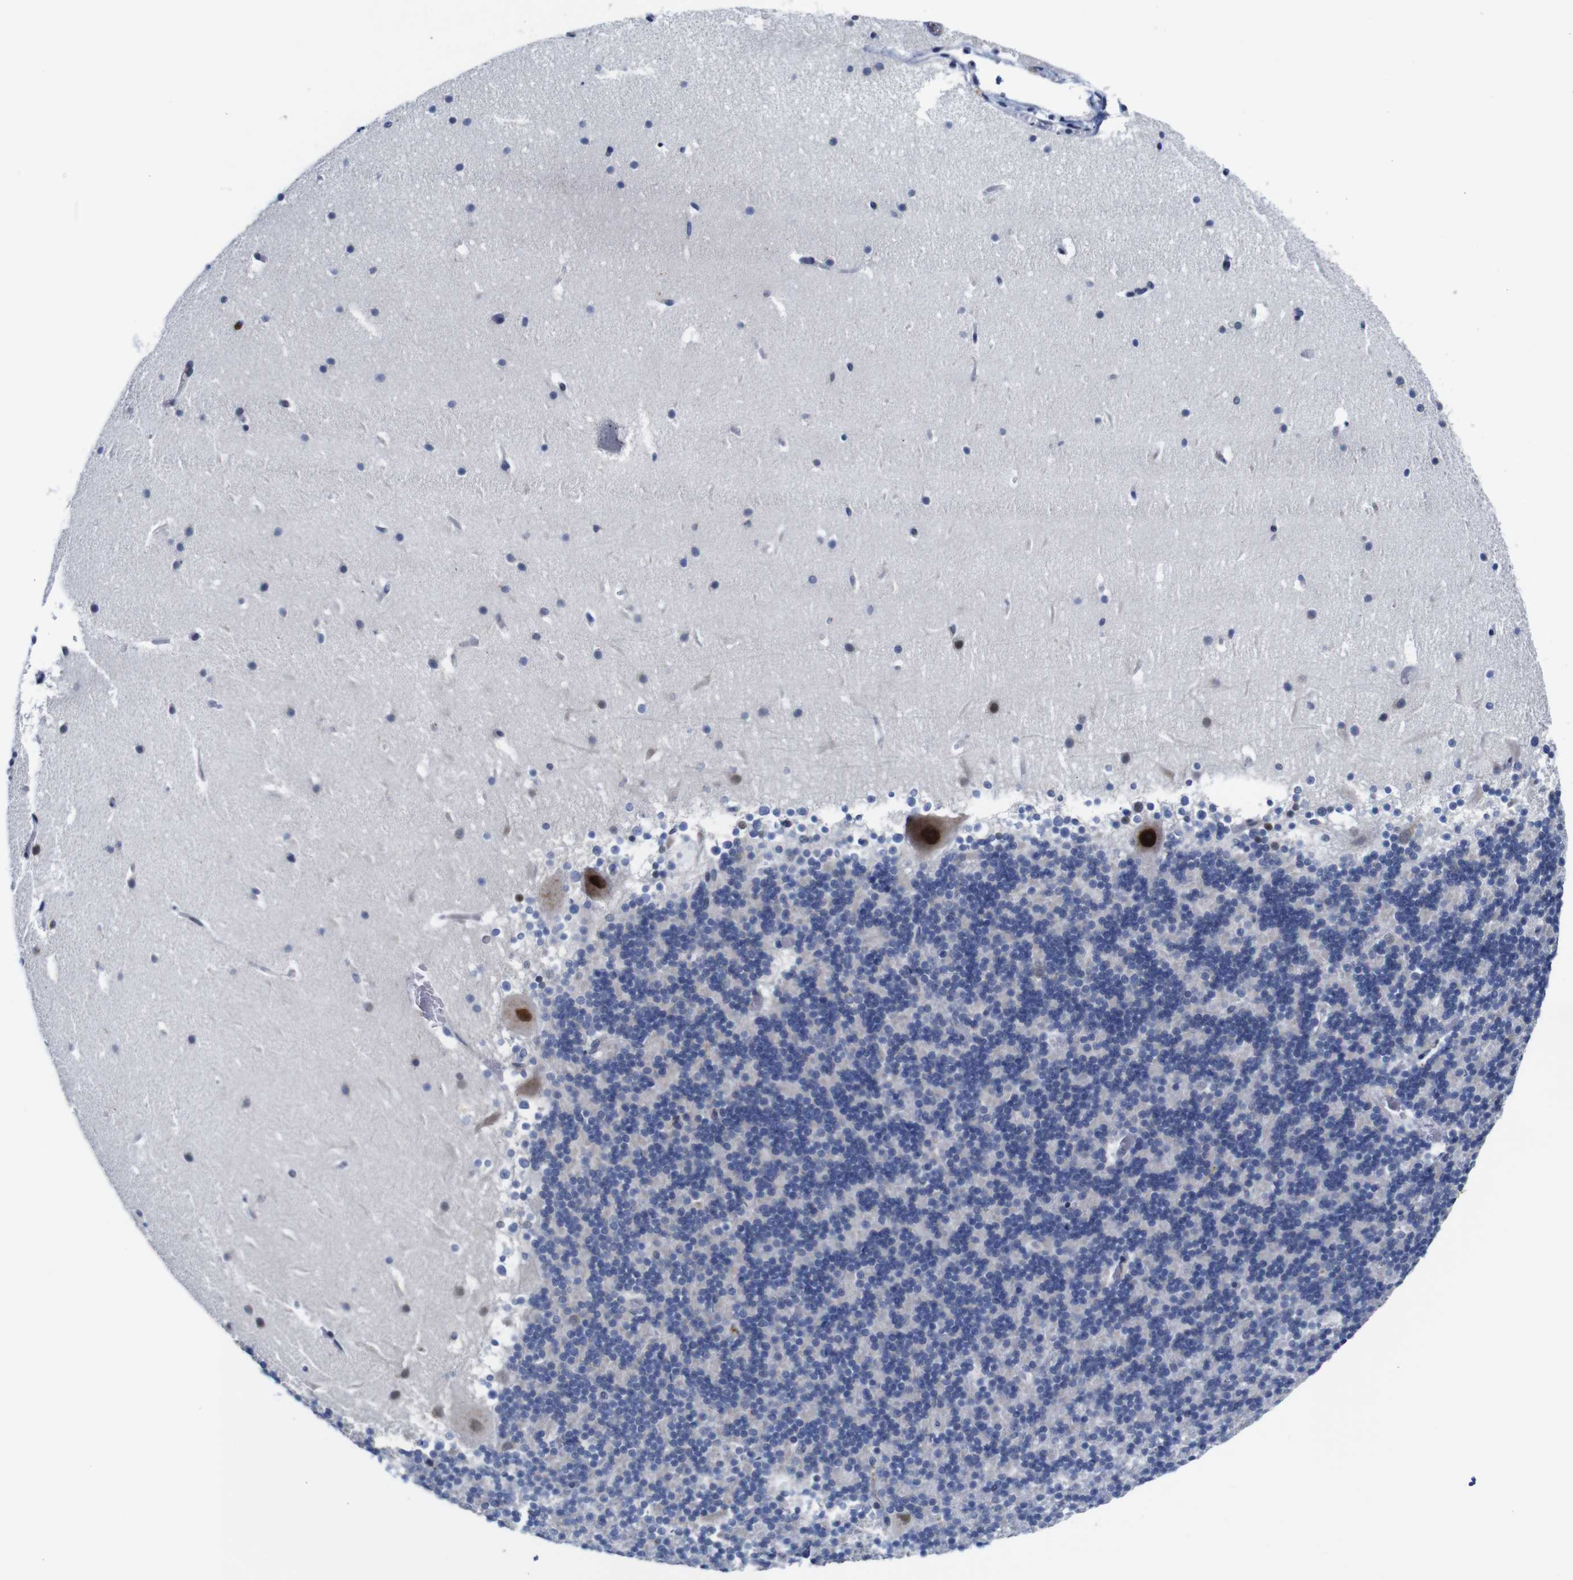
{"staining": {"intensity": "negative", "quantity": "none", "location": "none"}, "tissue": "cerebellum", "cell_type": "Cells in granular layer", "image_type": "normal", "snomed": [{"axis": "morphology", "description": "Normal tissue, NOS"}, {"axis": "topography", "description": "Cerebellum"}], "caption": "Cells in granular layer are negative for protein expression in unremarkable human cerebellum. The staining is performed using DAB (3,3'-diaminobenzidine) brown chromogen with nuclei counter-stained in using hematoxylin.", "gene": "FURIN", "patient": {"sex": "male", "age": 45}}